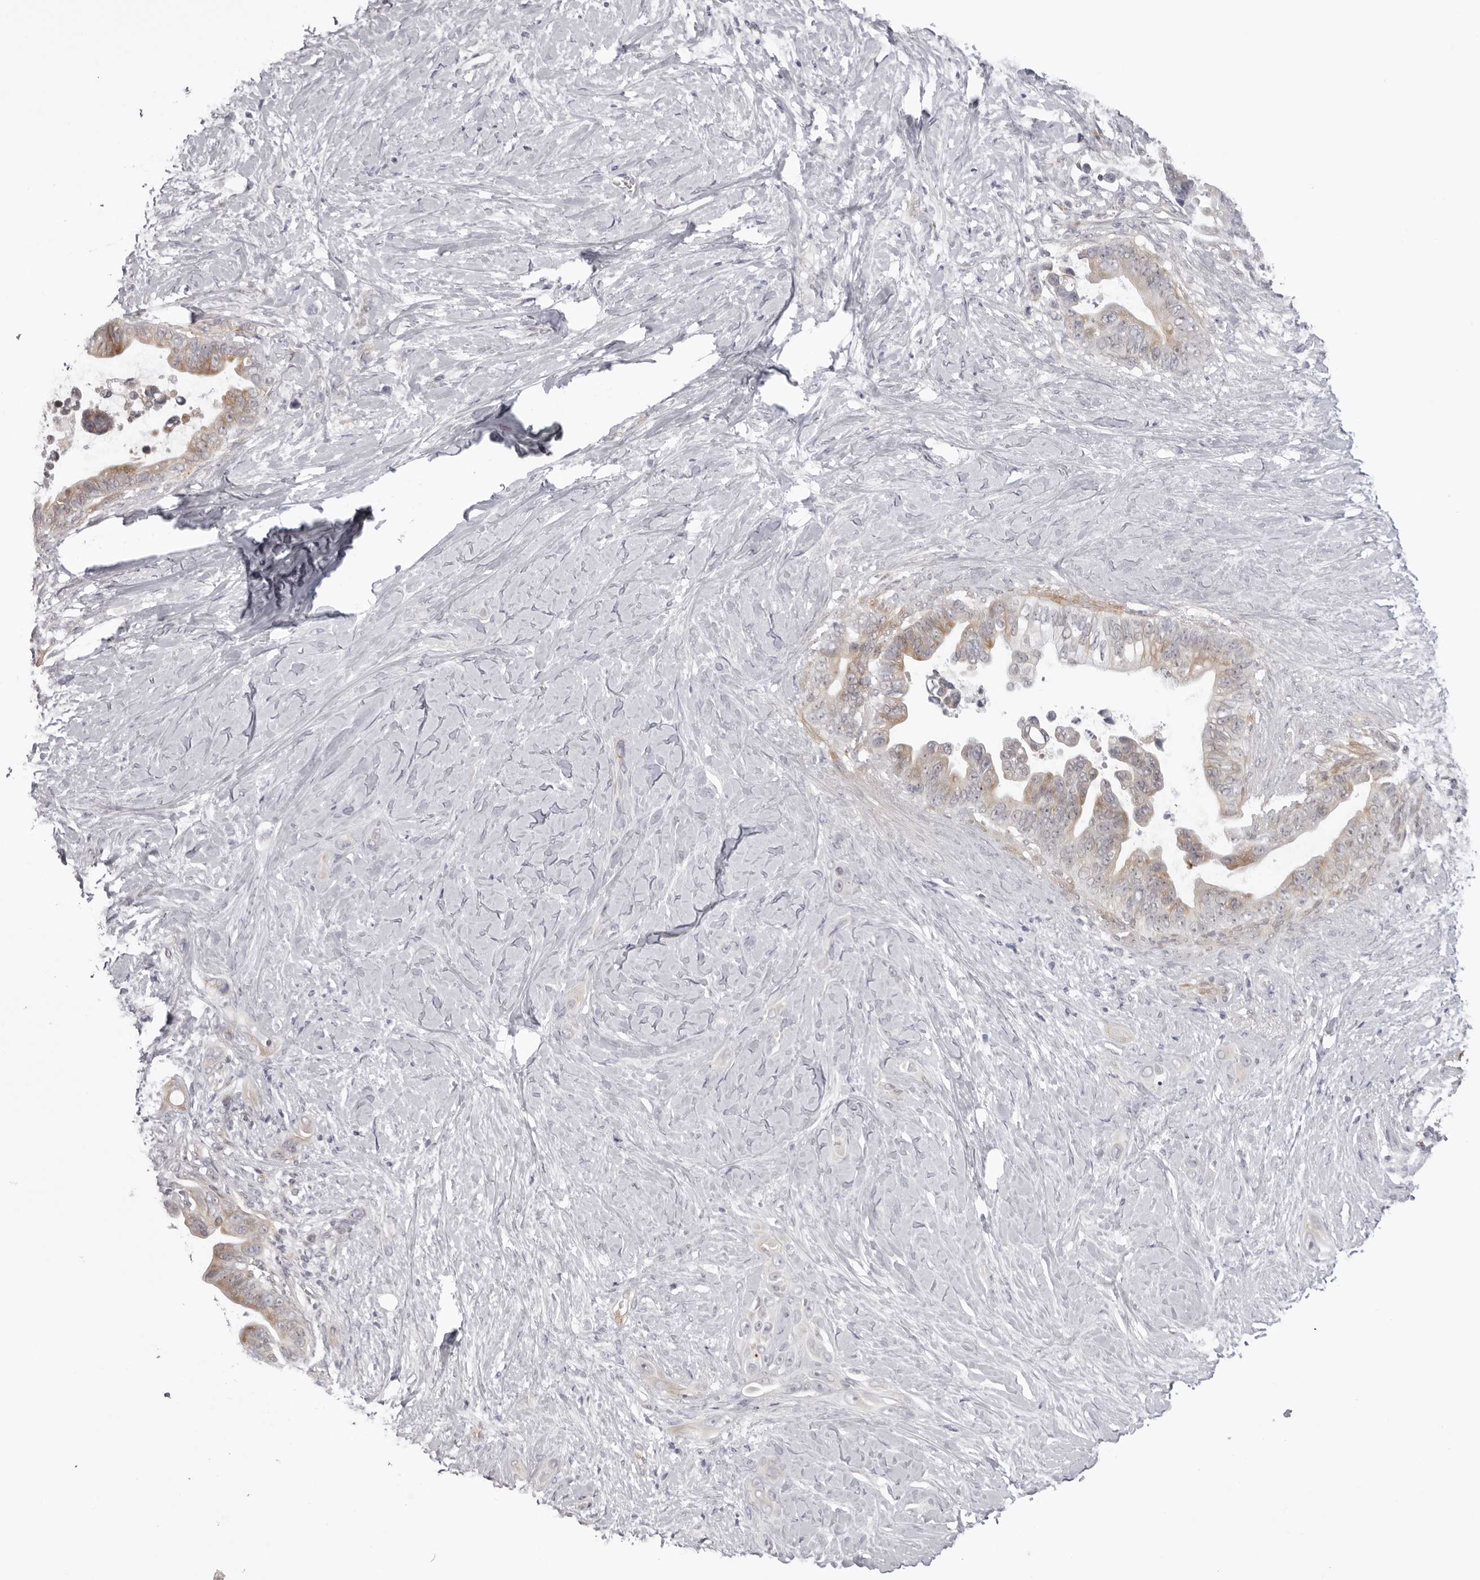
{"staining": {"intensity": "moderate", "quantity": ">75%", "location": "cytoplasmic/membranous"}, "tissue": "pancreatic cancer", "cell_type": "Tumor cells", "image_type": "cancer", "snomed": [{"axis": "morphology", "description": "Adenocarcinoma, NOS"}, {"axis": "topography", "description": "Pancreas"}], "caption": "The photomicrograph demonstrates immunohistochemical staining of pancreatic cancer (adenocarcinoma). There is moderate cytoplasmic/membranous expression is present in approximately >75% of tumor cells. (DAB (3,3'-diaminobenzidine) IHC, brown staining for protein, blue staining for nuclei).", "gene": "SUGCT", "patient": {"sex": "female", "age": 72}}